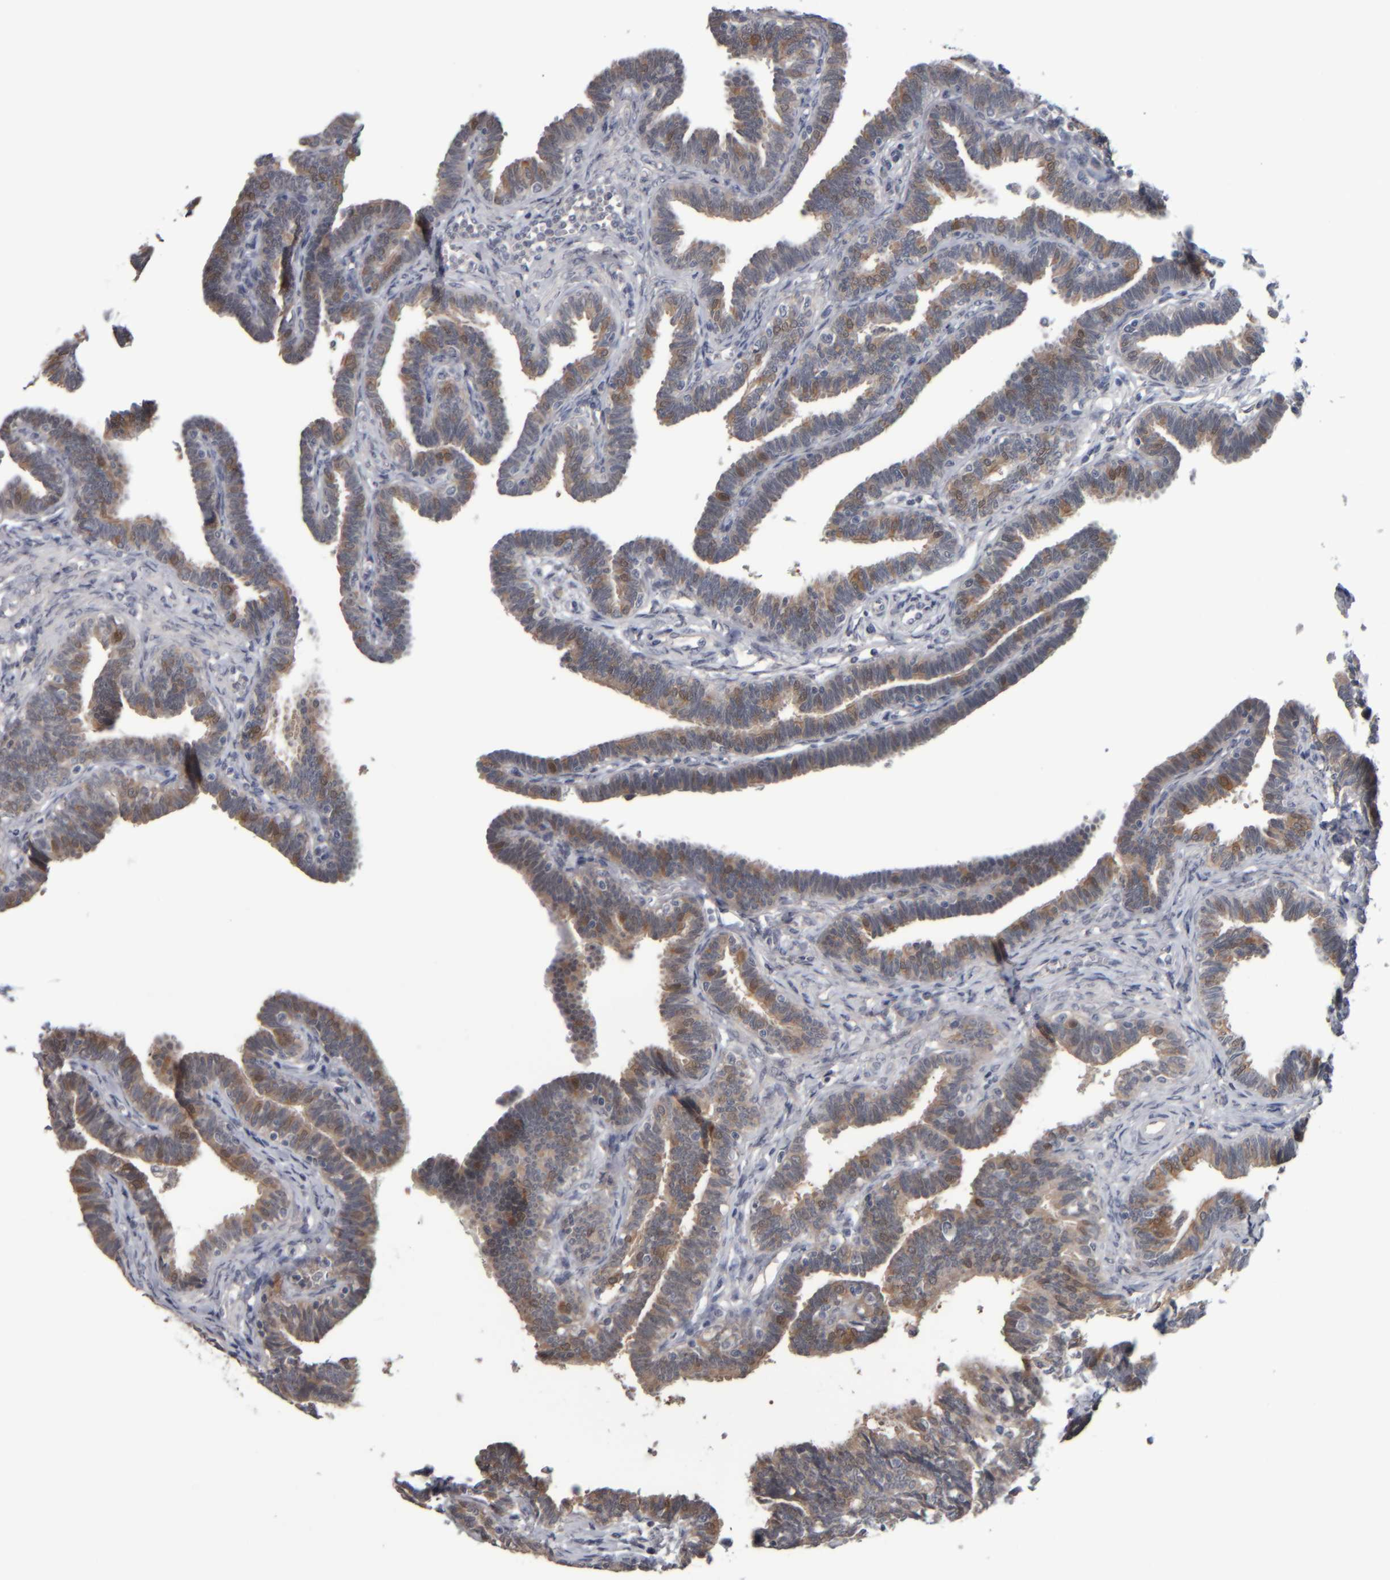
{"staining": {"intensity": "weak", "quantity": ">75%", "location": "cytoplasmic/membranous"}, "tissue": "fallopian tube", "cell_type": "Glandular cells", "image_type": "normal", "snomed": [{"axis": "morphology", "description": "Normal tissue, NOS"}, {"axis": "topography", "description": "Fallopian tube"}, {"axis": "topography", "description": "Ovary"}], "caption": "This photomicrograph demonstrates immunohistochemistry (IHC) staining of benign human fallopian tube, with low weak cytoplasmic/membranous staining in about >75% of glandular cells.", "gene": "COL14A1", "patient": {"sex": "female", "age": 23}}